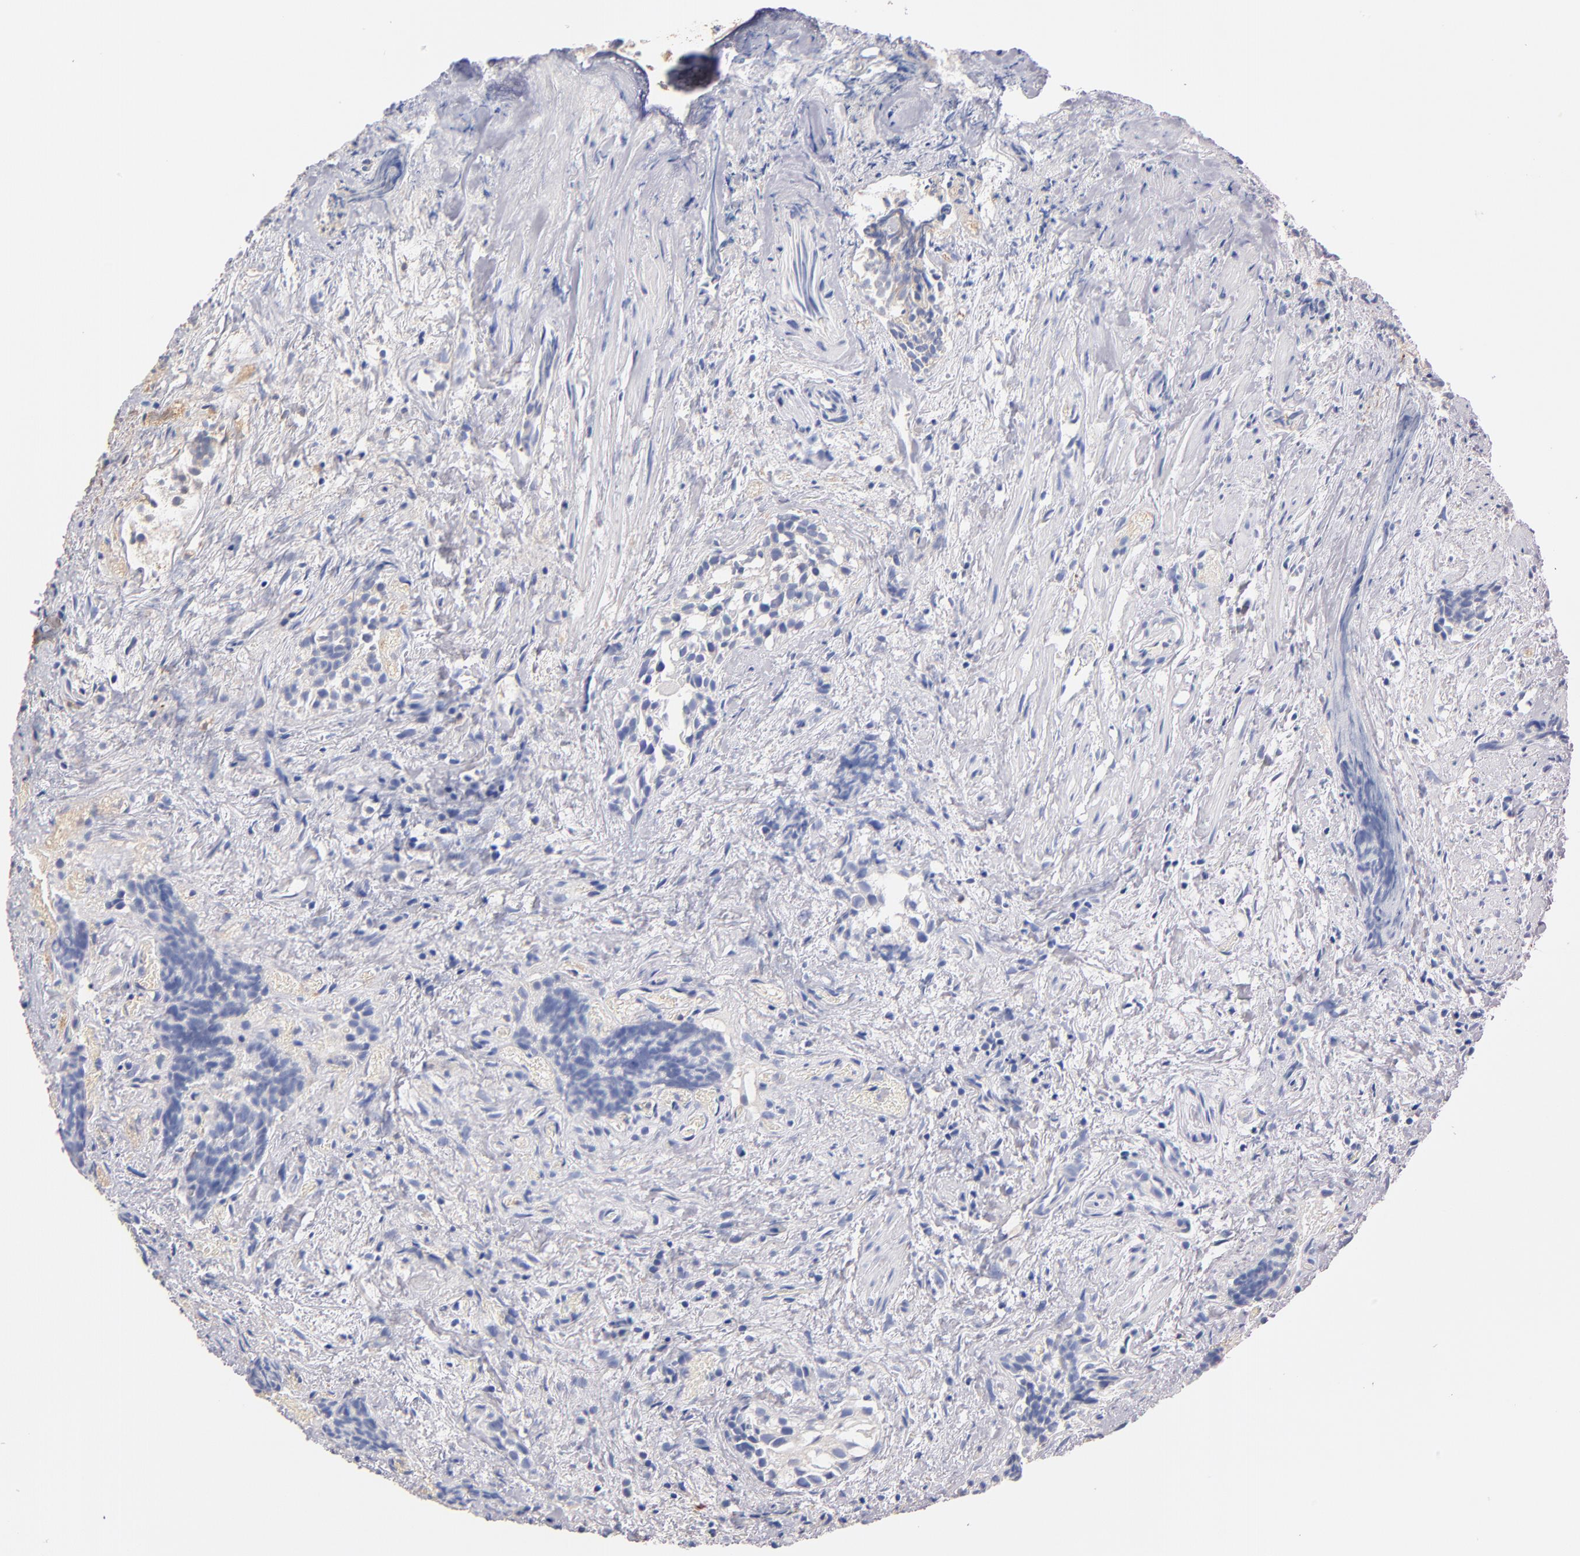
{"staining": {"intensity": "negative", "quantity": "none", "location": "none"}, "tissue": "urothelial cancer", "cell_type": "Tumor cells", "image_type": "cancer", "snomed": [{"axis": "morphology", "description": "Urothelial carcinoma, High grade"}, {"axis": "topography", "description": "Urinary bladder"}], "caption": "Immunohistochemical staining of human urothelial cancer reveals no significant positivity in tumor cells.", "gene": "RO60", "patient": {"sex": "female", "age": 78}}